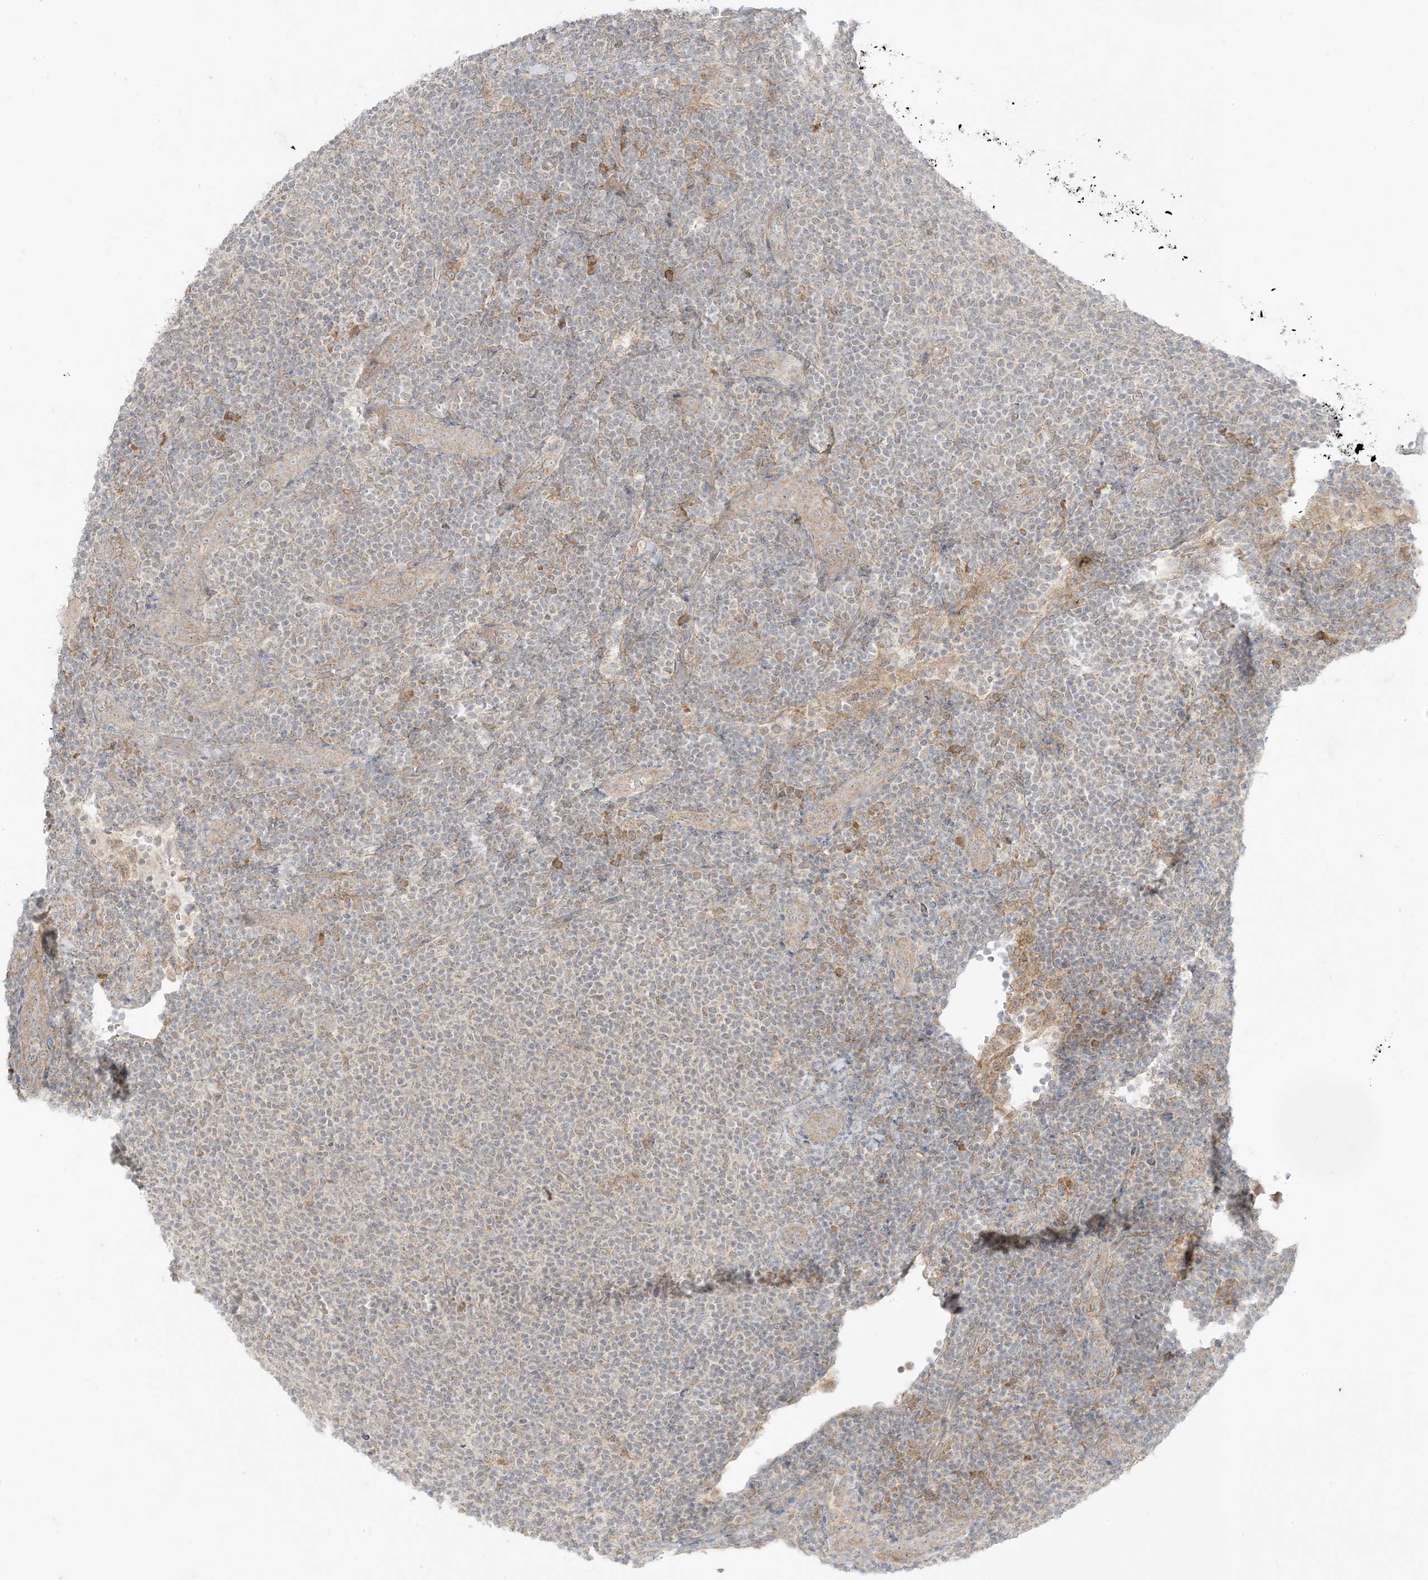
{"staining": {"intensity": "negative", "quantity": "none", "location": "none"}, "tissue": "lymphoma", "cell_type": "Tumor cells", "image_type": "cancer", "snomed": [{"axis": "morphology", "description": "Malignant lymphoma, non-Hodgkin's type, Low grade"}, {"axis": "topography", "description": "Lymph node"}], "caption": "IHC micrograph of lymphoma stained for a protein (brown), which reveals no staining in tumor cells. The staining was performed using DAB (3,3'-diaminobenzidine) to visualize the protein expression in brown, while the nuclei were stained in blue with hematoxylin (Magnification: 20x).", "gene": "ODC1", "patient": {"sex": "male", "age": 66}}